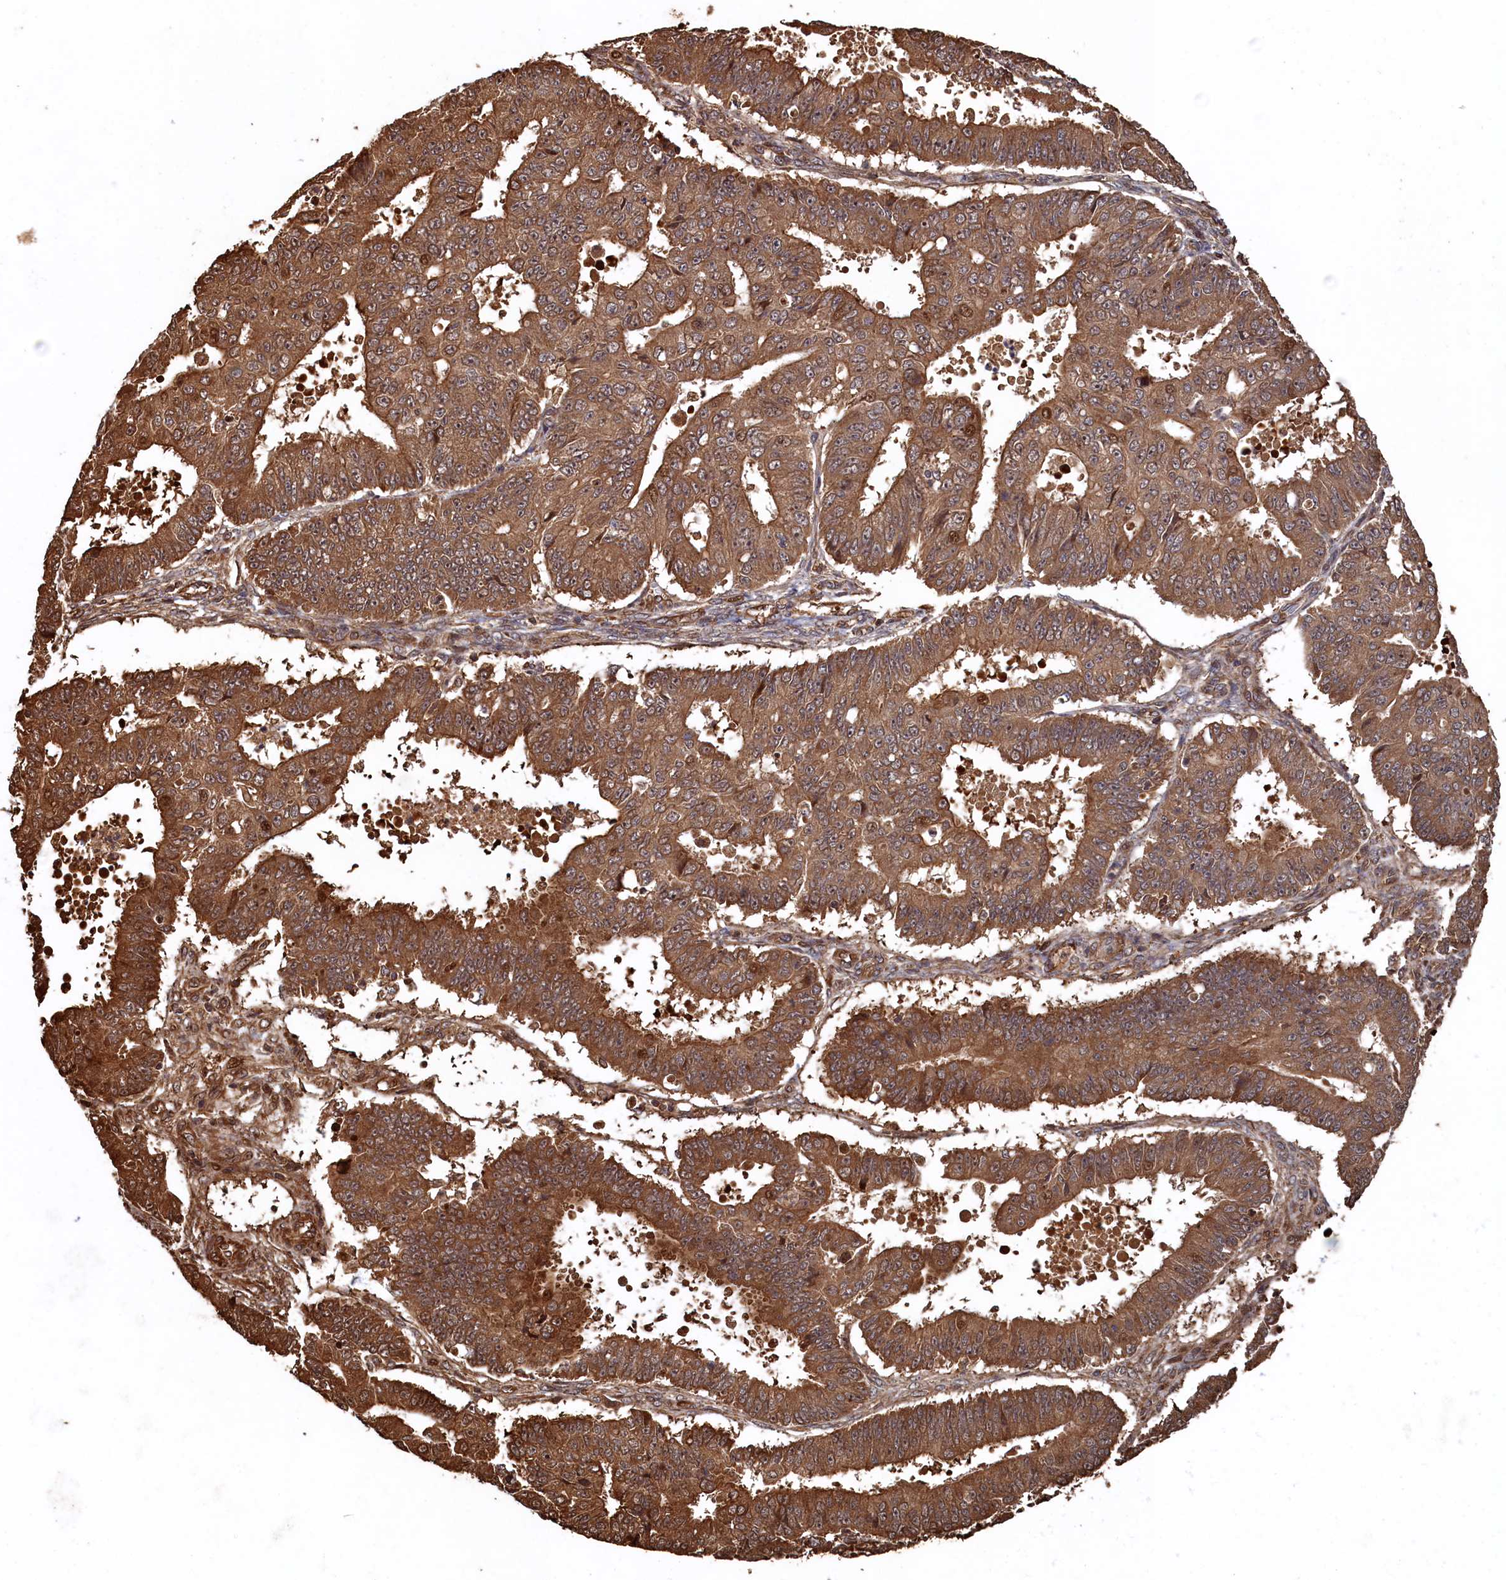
{"staining": {"intensity": "moderate", "quantity": ">75%", "location": "cytoplasmic/membranous"}, "tissue": "ovarian cancer", "cell_type": "Tumor cells", "image_type": "cancer", "snomed": [{"axis": "morphology", "description": "Carcinoma, endometroid"}, {"axis": "topography", "description": "Appendix"}, {"axis": "topography", "description": "Ovary"}], "caption": "Immunohistochemical staining of human ovarian endometroid carcinoma displays medium levels of moderate cytoplasmic/membranous staining in approximately >75% of tumor cells.", "gene": "PIGN", "patient": {"sex": "female", "age": 42}}